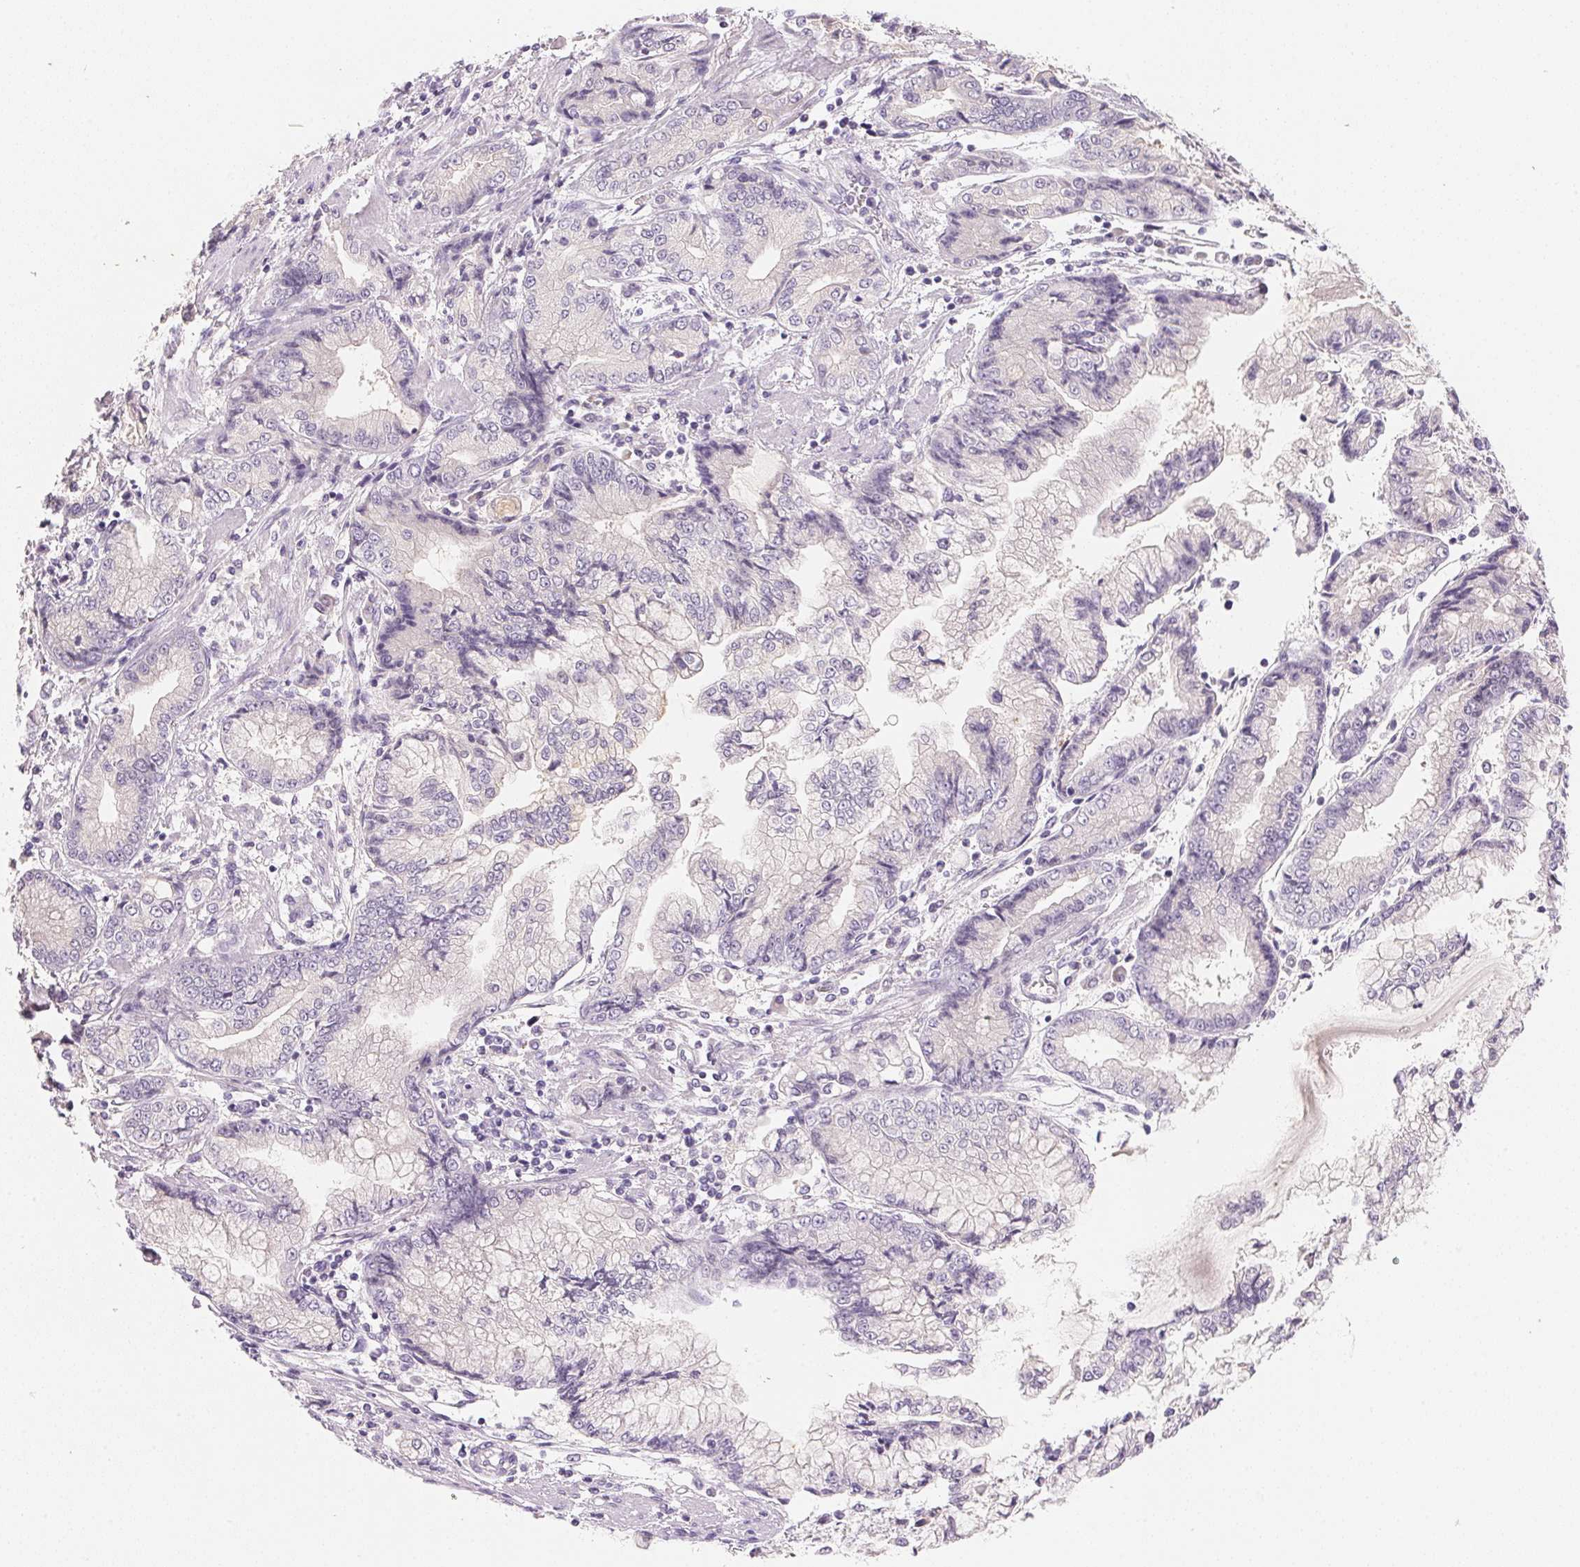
{"staining": {"intensity": "negative", "quantity": "none", "location": "none"}, "tissue": "stomach cancer", "cell_type": "Tumor cells", "image_type": "cancer", "snomed": [{"axis": "morphology", "description": "Adenocarcinoma, NOS"}, {"axis": "topography", "description": "Stomach, upper"}], "caption": "IHC image of stomach cancer (adenocarcinoma) stained for a protein (brown), which shows no expression in tumor cells. (IHC, brightfield microscopy, high magnification).", "gene": "MCOLN3", "patient": {"sex": "female", "age": 74}}